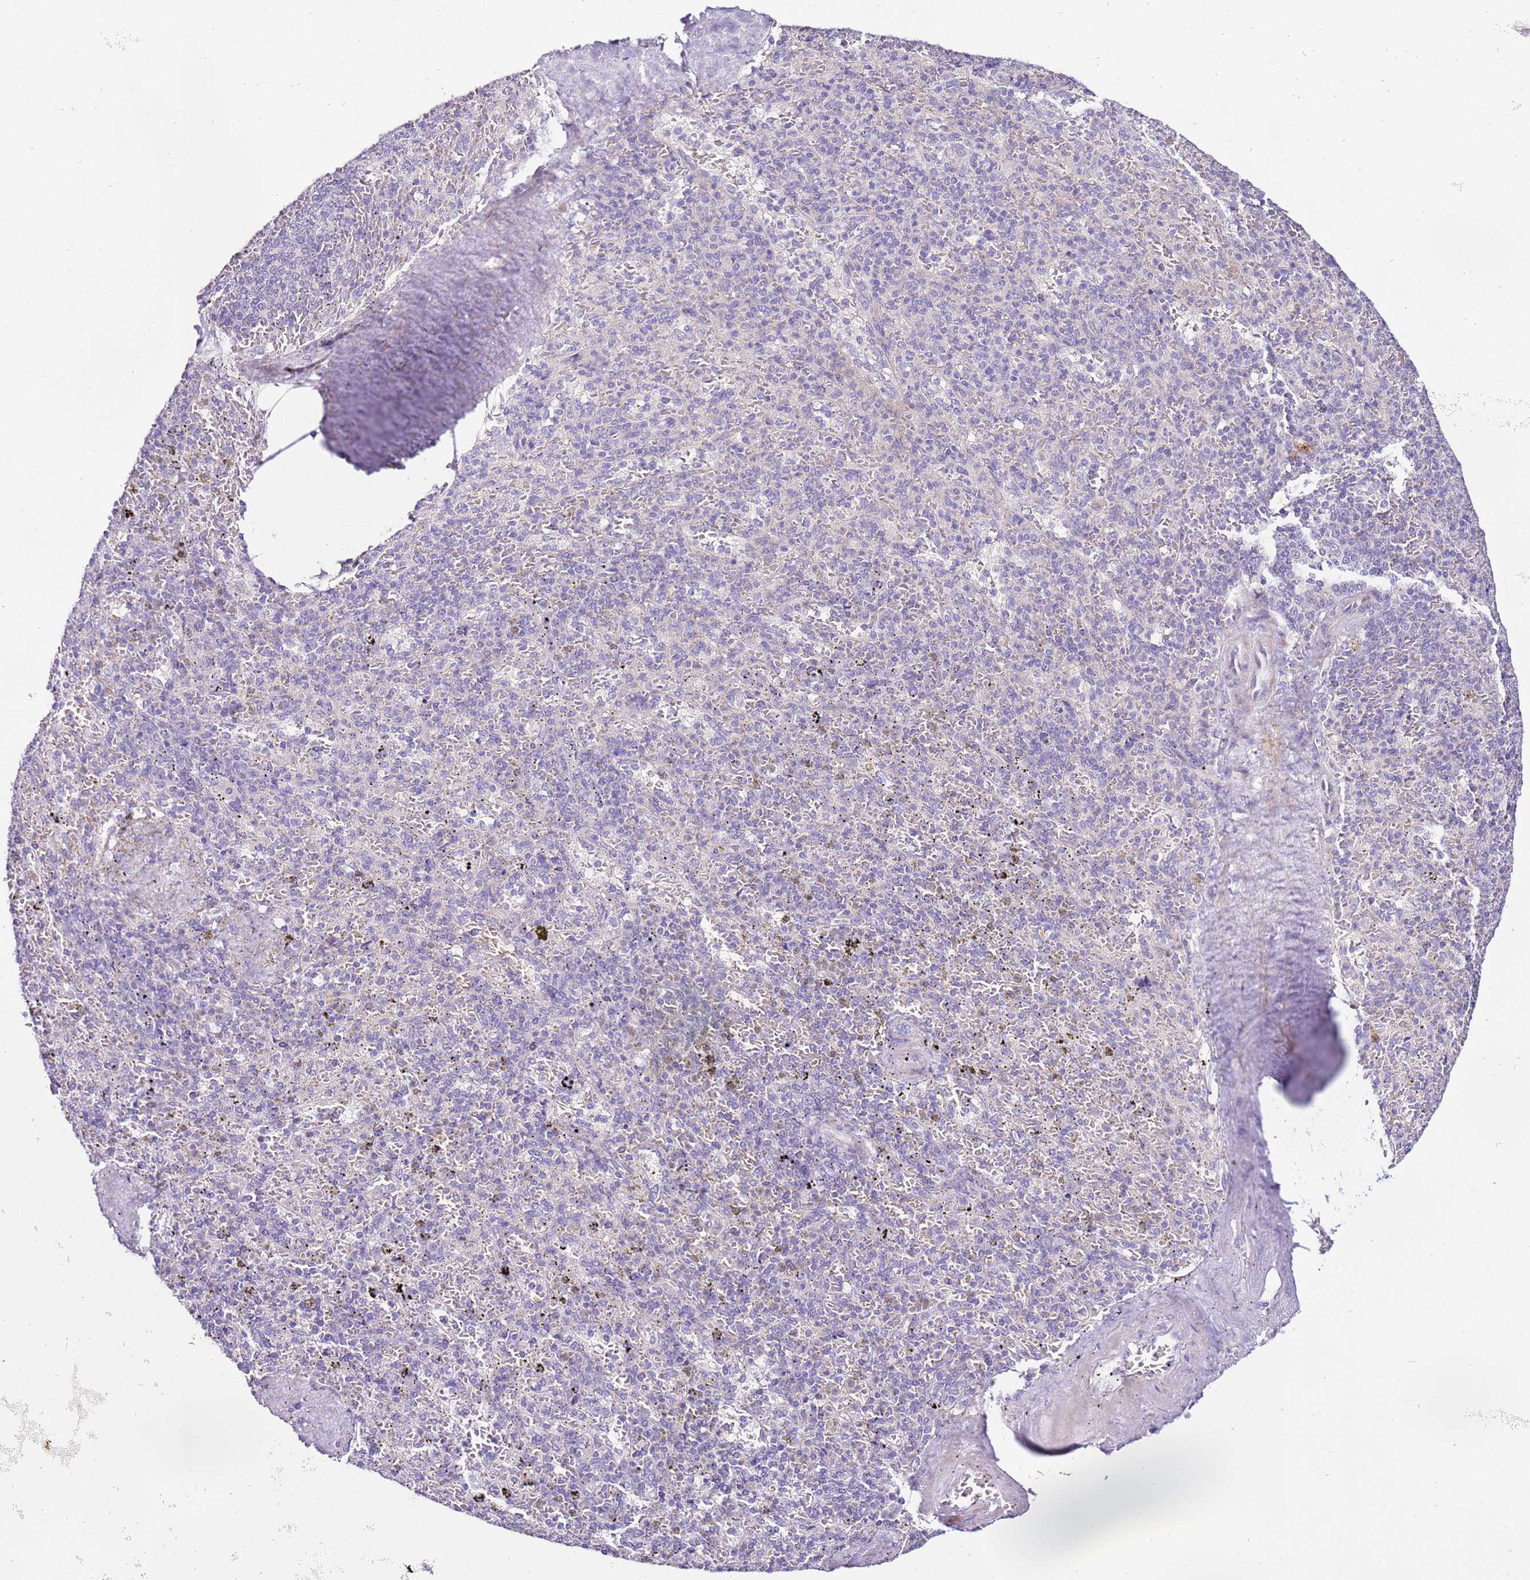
{"staining": {"intensity": "negative", "quantity": "none", "location": "none"}, "tissue": "spleen", "cell_type": "Cells in red pulp", "image_type": "normal", "snomed": [{"axis": "morphology", "description": "Normal tissue, NOS"}, {"axis": "topography", "description": "Spleen"}], "caption": "Cells in red pulp show no significant staining in unremarkable spleen.", "gene": "HGD", "patient": {"sex": "male", "age": 82}}